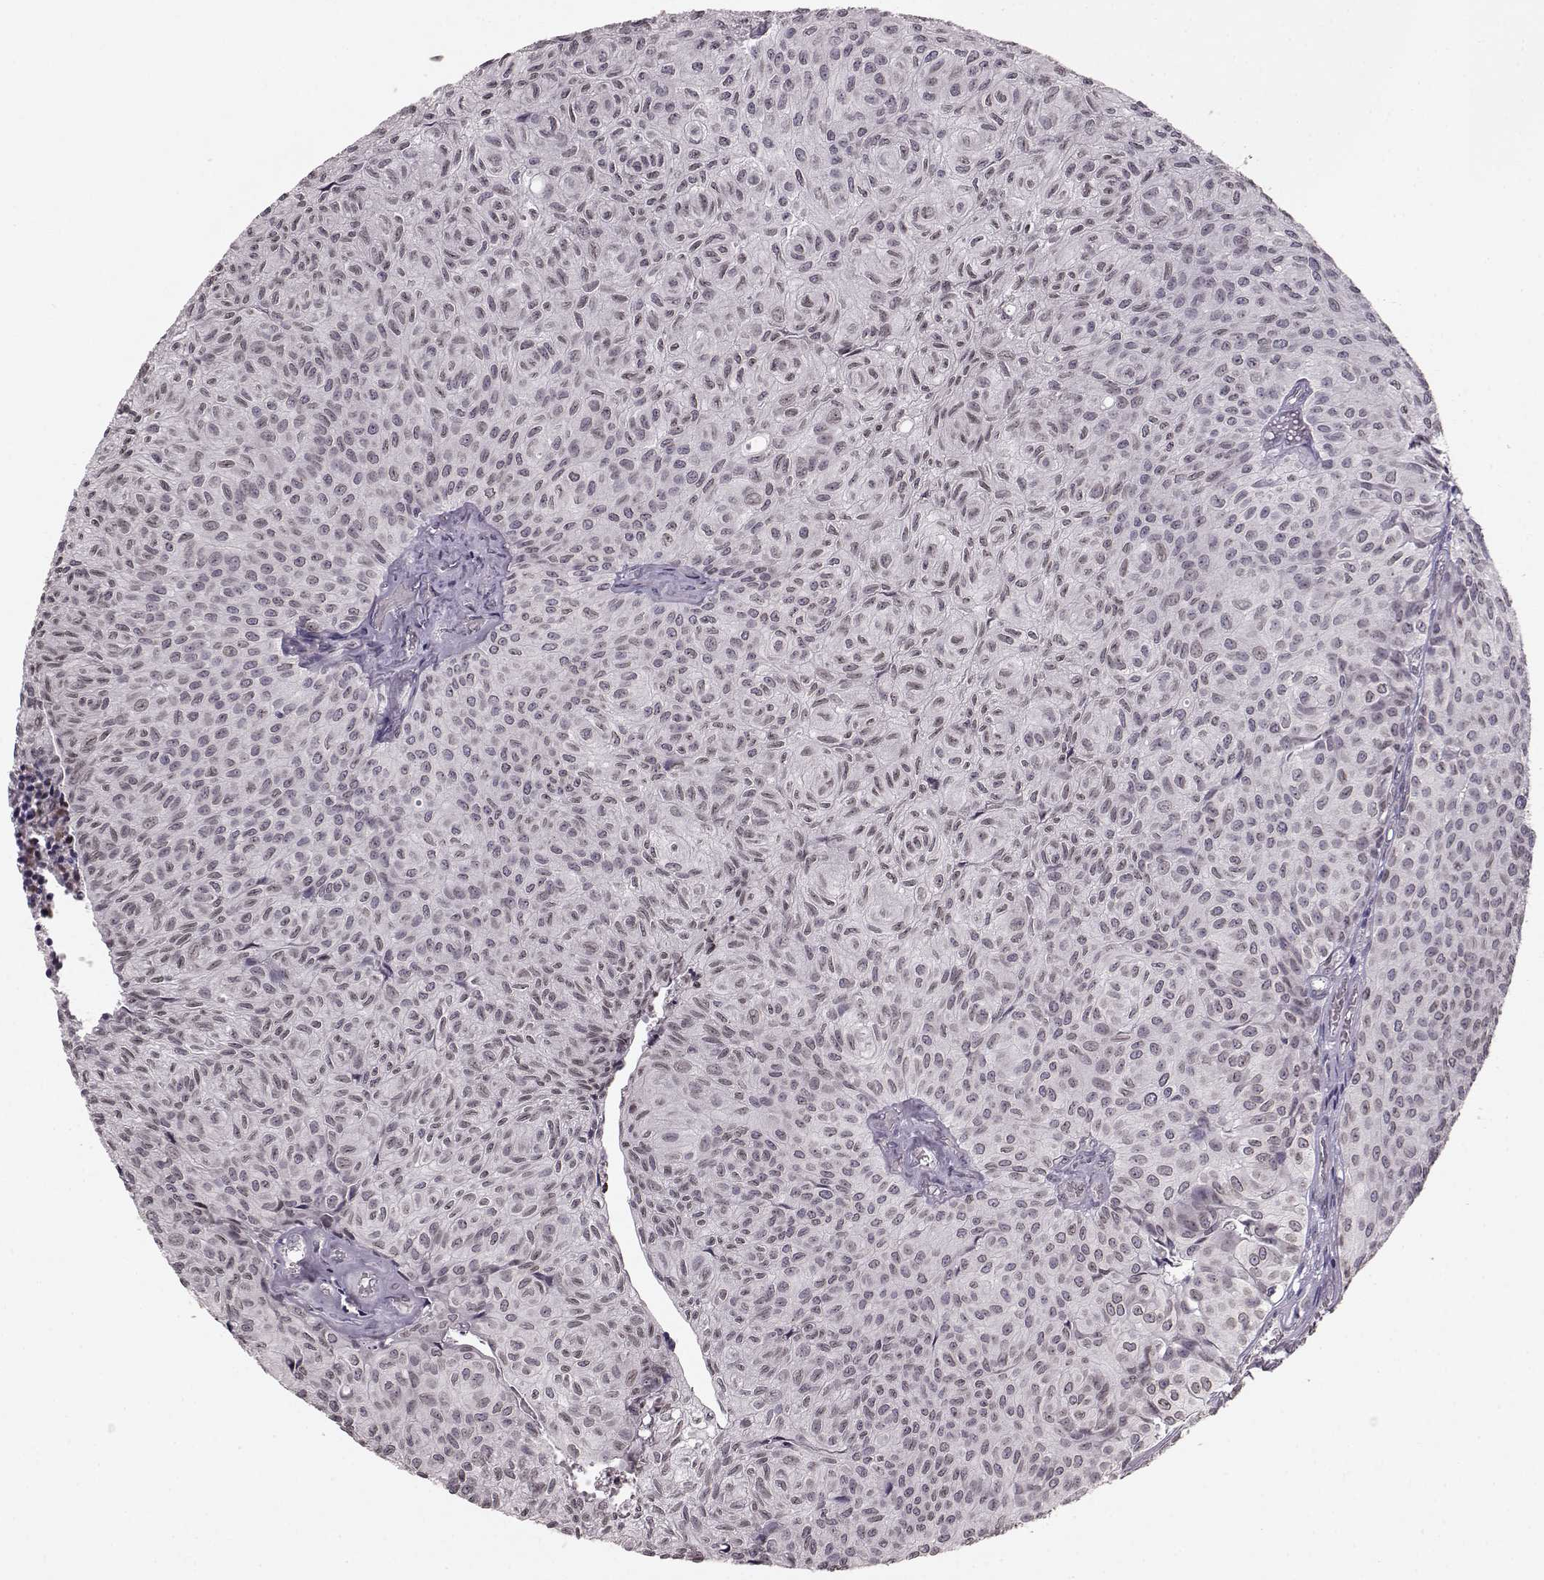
{"staining": {"intensity": "weak", "quantity": "25%-75%", "location": "cytoplasmic/membranous,nuclear"}, "tissue": "urothelial cancer", "cell_type": "Tumor cells", "image_type": "cancer", "snomed": [{"axis": "morphology", "description": "Urothelial carcinoma, Low grade"}, {"axis": "topography", "description": "Urinary bladder"}], "caption": "This image demonstrates IHC staining of urothelial carcinoma (low-grade), with low weak cytoplasmic/membranous and nuclear expression in about 25%-75% of tumor cells.", "gene": "DCAF12", "patient": {"sex": "male", "age": 89}}